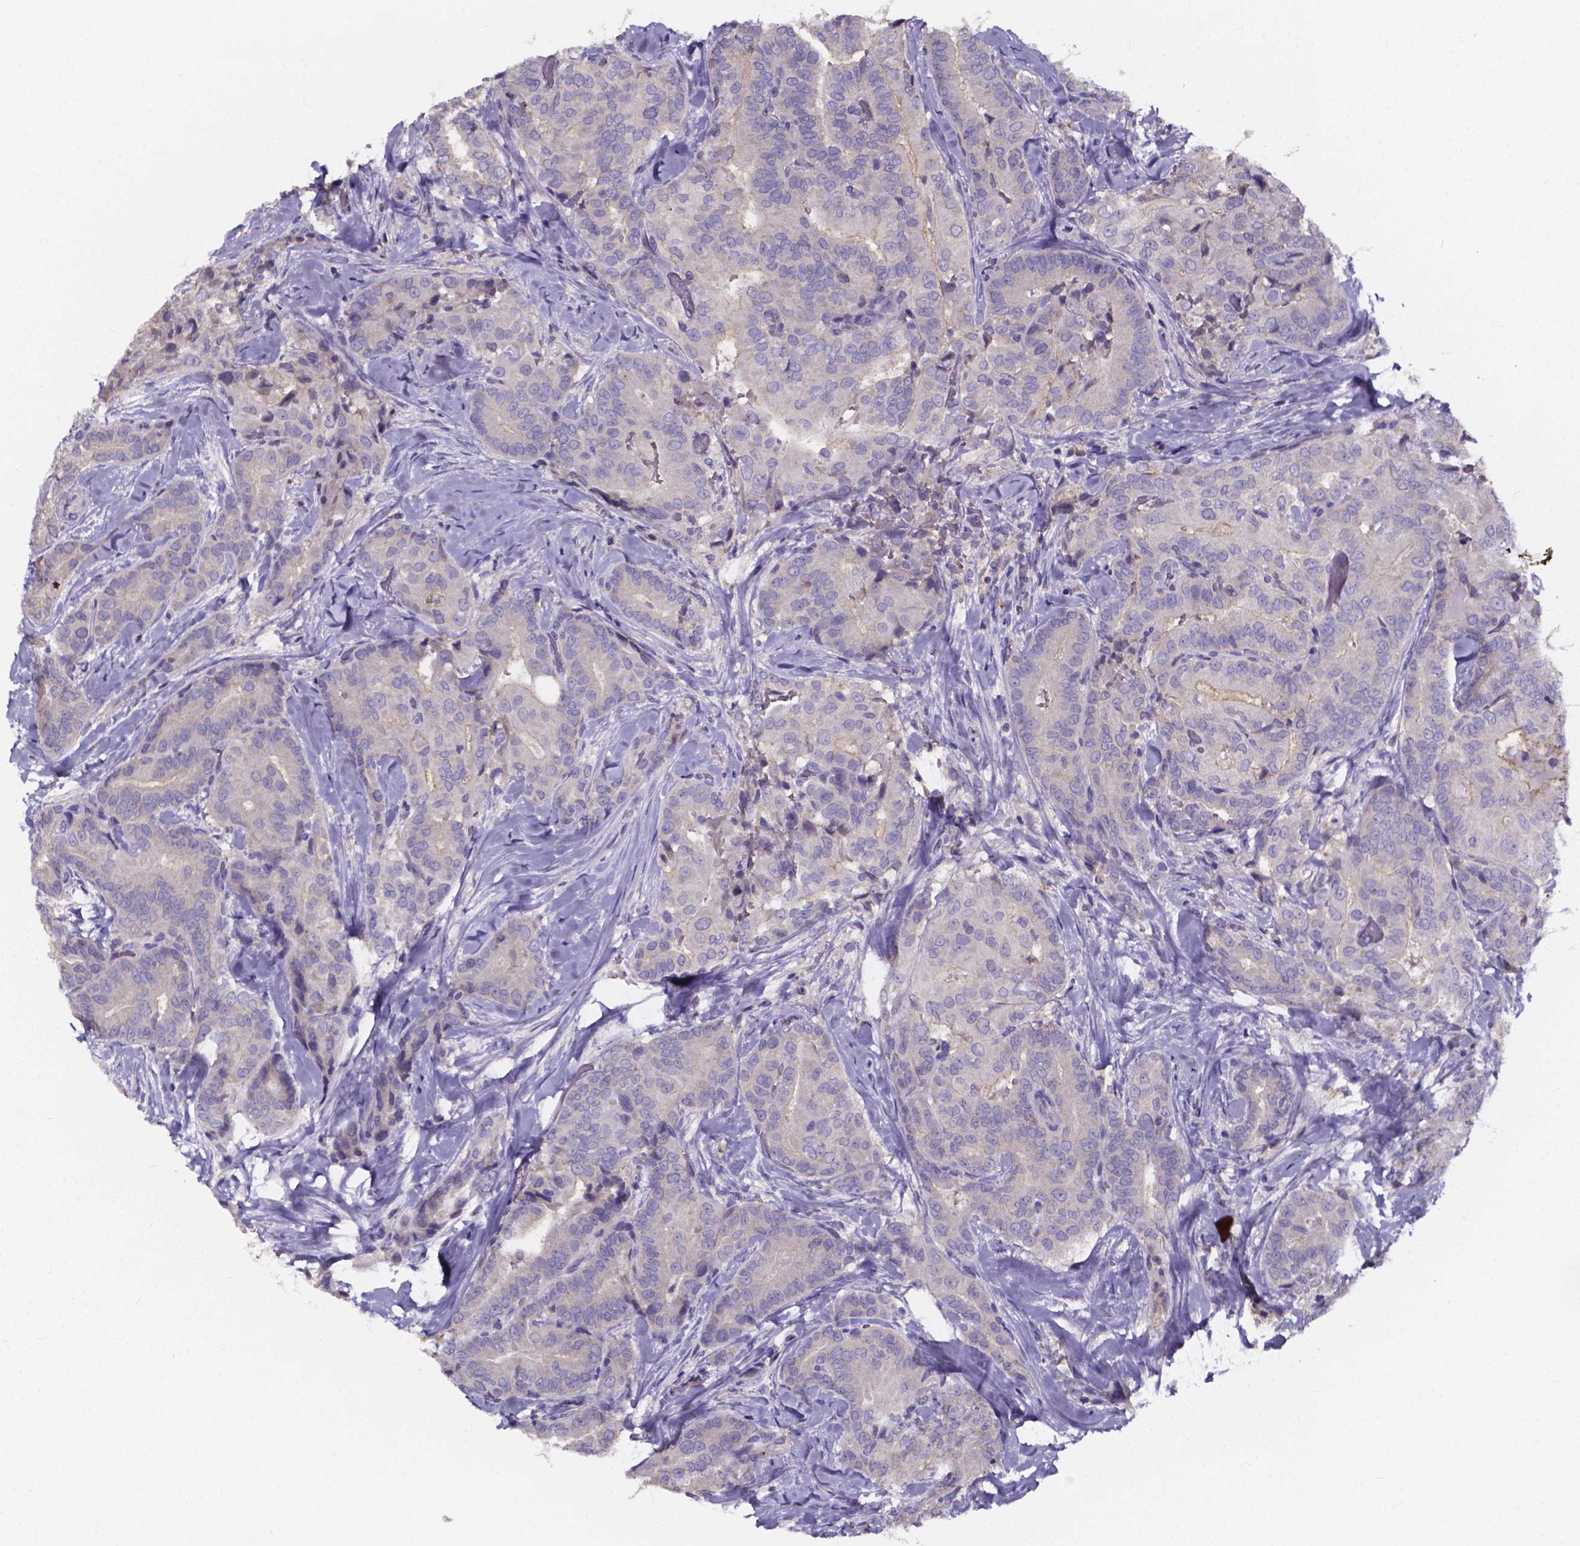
{"staining": {"intensity": "negative", "quantity": "none", "location": "none"}, "tissue": "thyroid cancer", "cell_type": "Tumor cells", "image_type": "cancer", "snomed": [{"axis": "morphology", "description": "Papillary adenocarcinoma, NOS"}, {"axis": "topography", "description": "Thyroid gland"}], "caption": "Immunohistochemistry (IHC) image of human thyroid papillary adenocarcinoma stained for a protein (brown), which reveals no positivity in tumor cells.", "gene": "SPOCD1", "patient": {"sex": "male", "age": 61}}